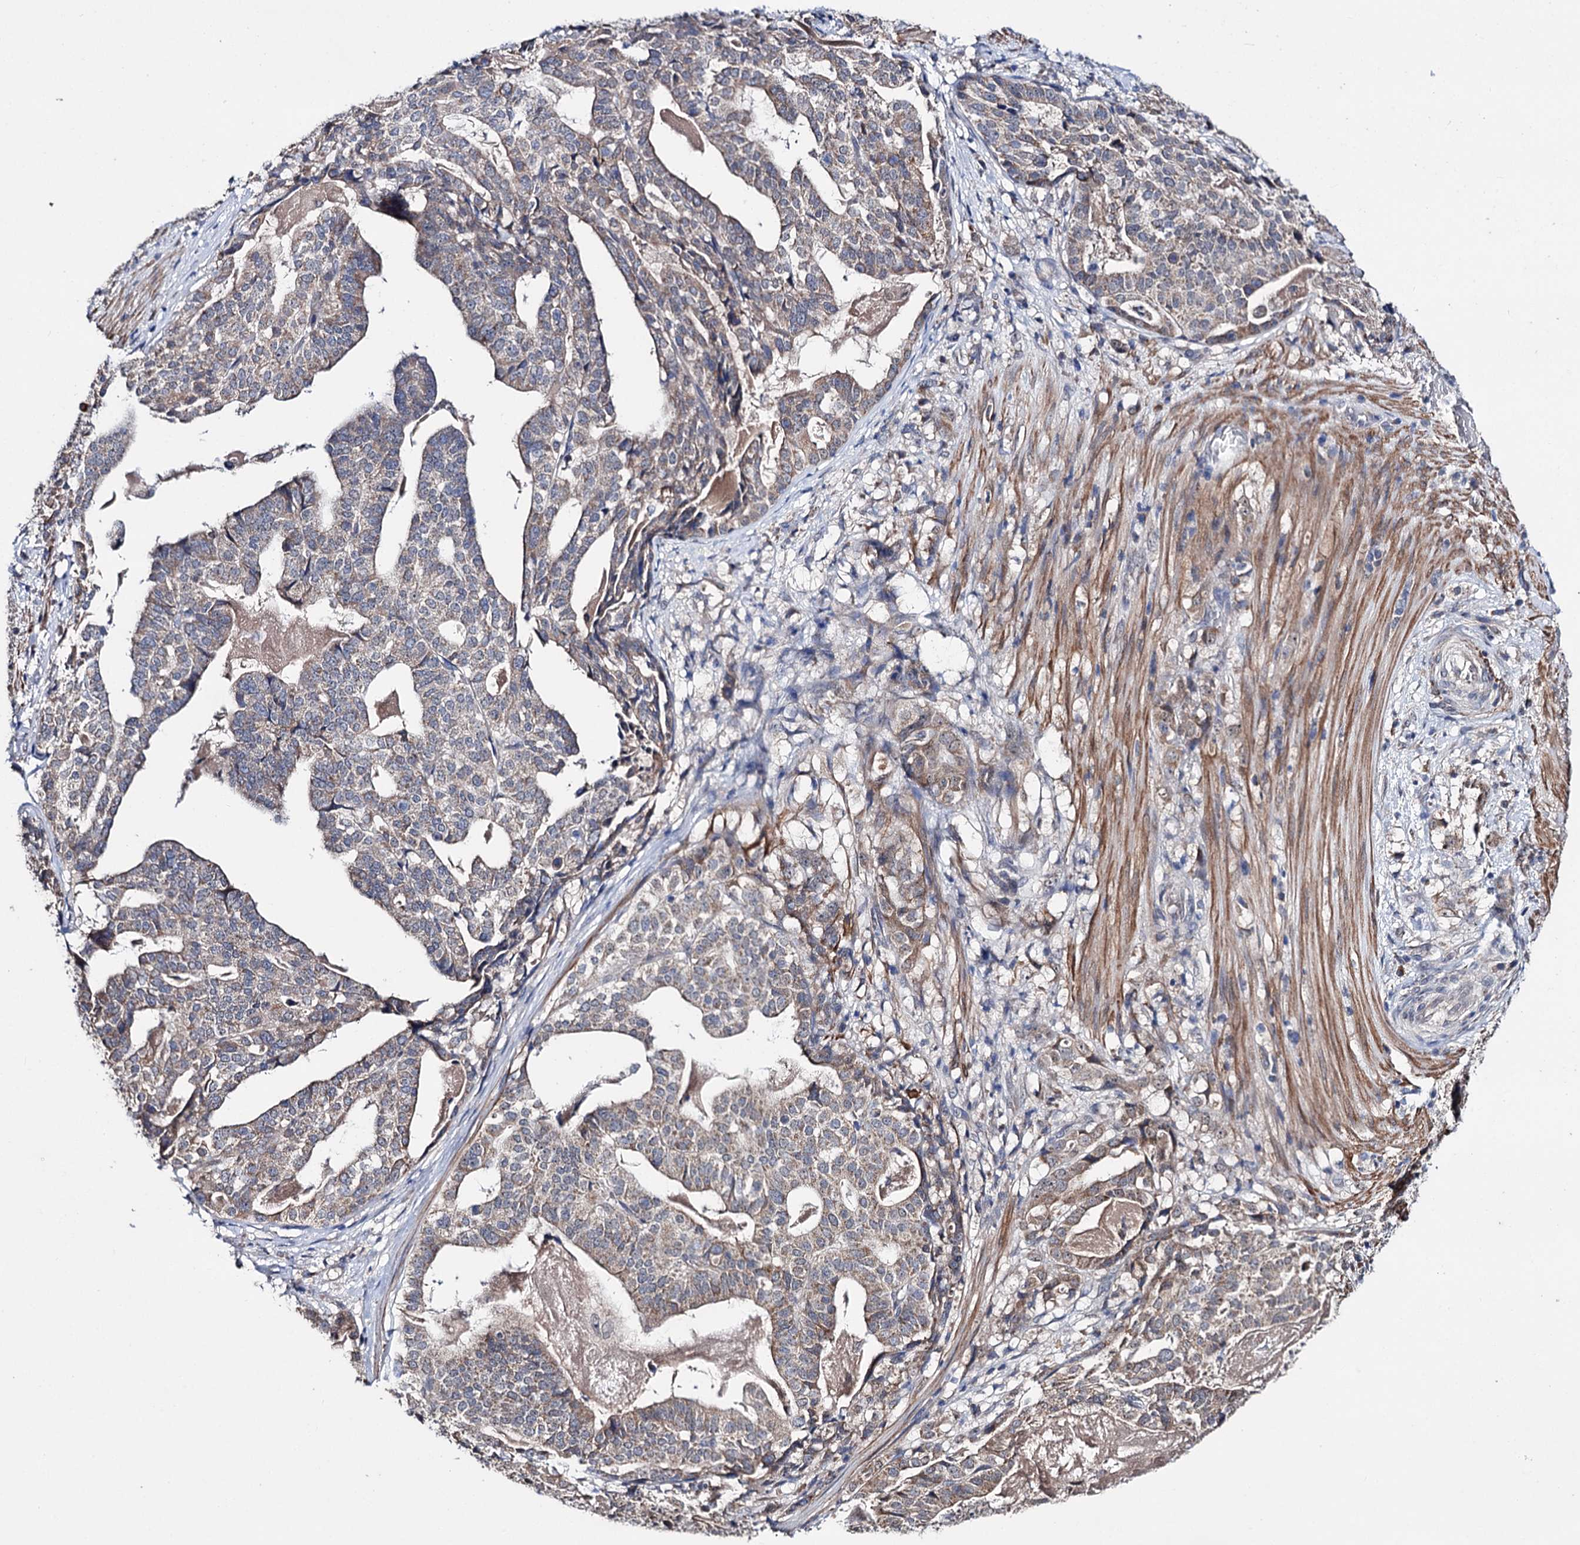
{"staining": {"intensity": "weak", "quantity": ">75%", "location": "cytoplasmic/membranous"}, "tissue": "stomach cancer", "cell_type": "Tumor cells", "image_type": "cancer", "snomed": [{"axis": "morphology", "description": "Adenocarcinoma, NOS"}, {"axis": "topography", "description": "Stomach"}], "caption": "Stomach adenocarcinoma stained for a protein reveals weak cytoplasmic/membranous positivity in tumor cells. (DAB (3,3'-diaminobenzidine) = brown stain, brightfield microscopy at high magnification).", "gene": "CLPB", "patient": {"sex": "male", "age": 48}}